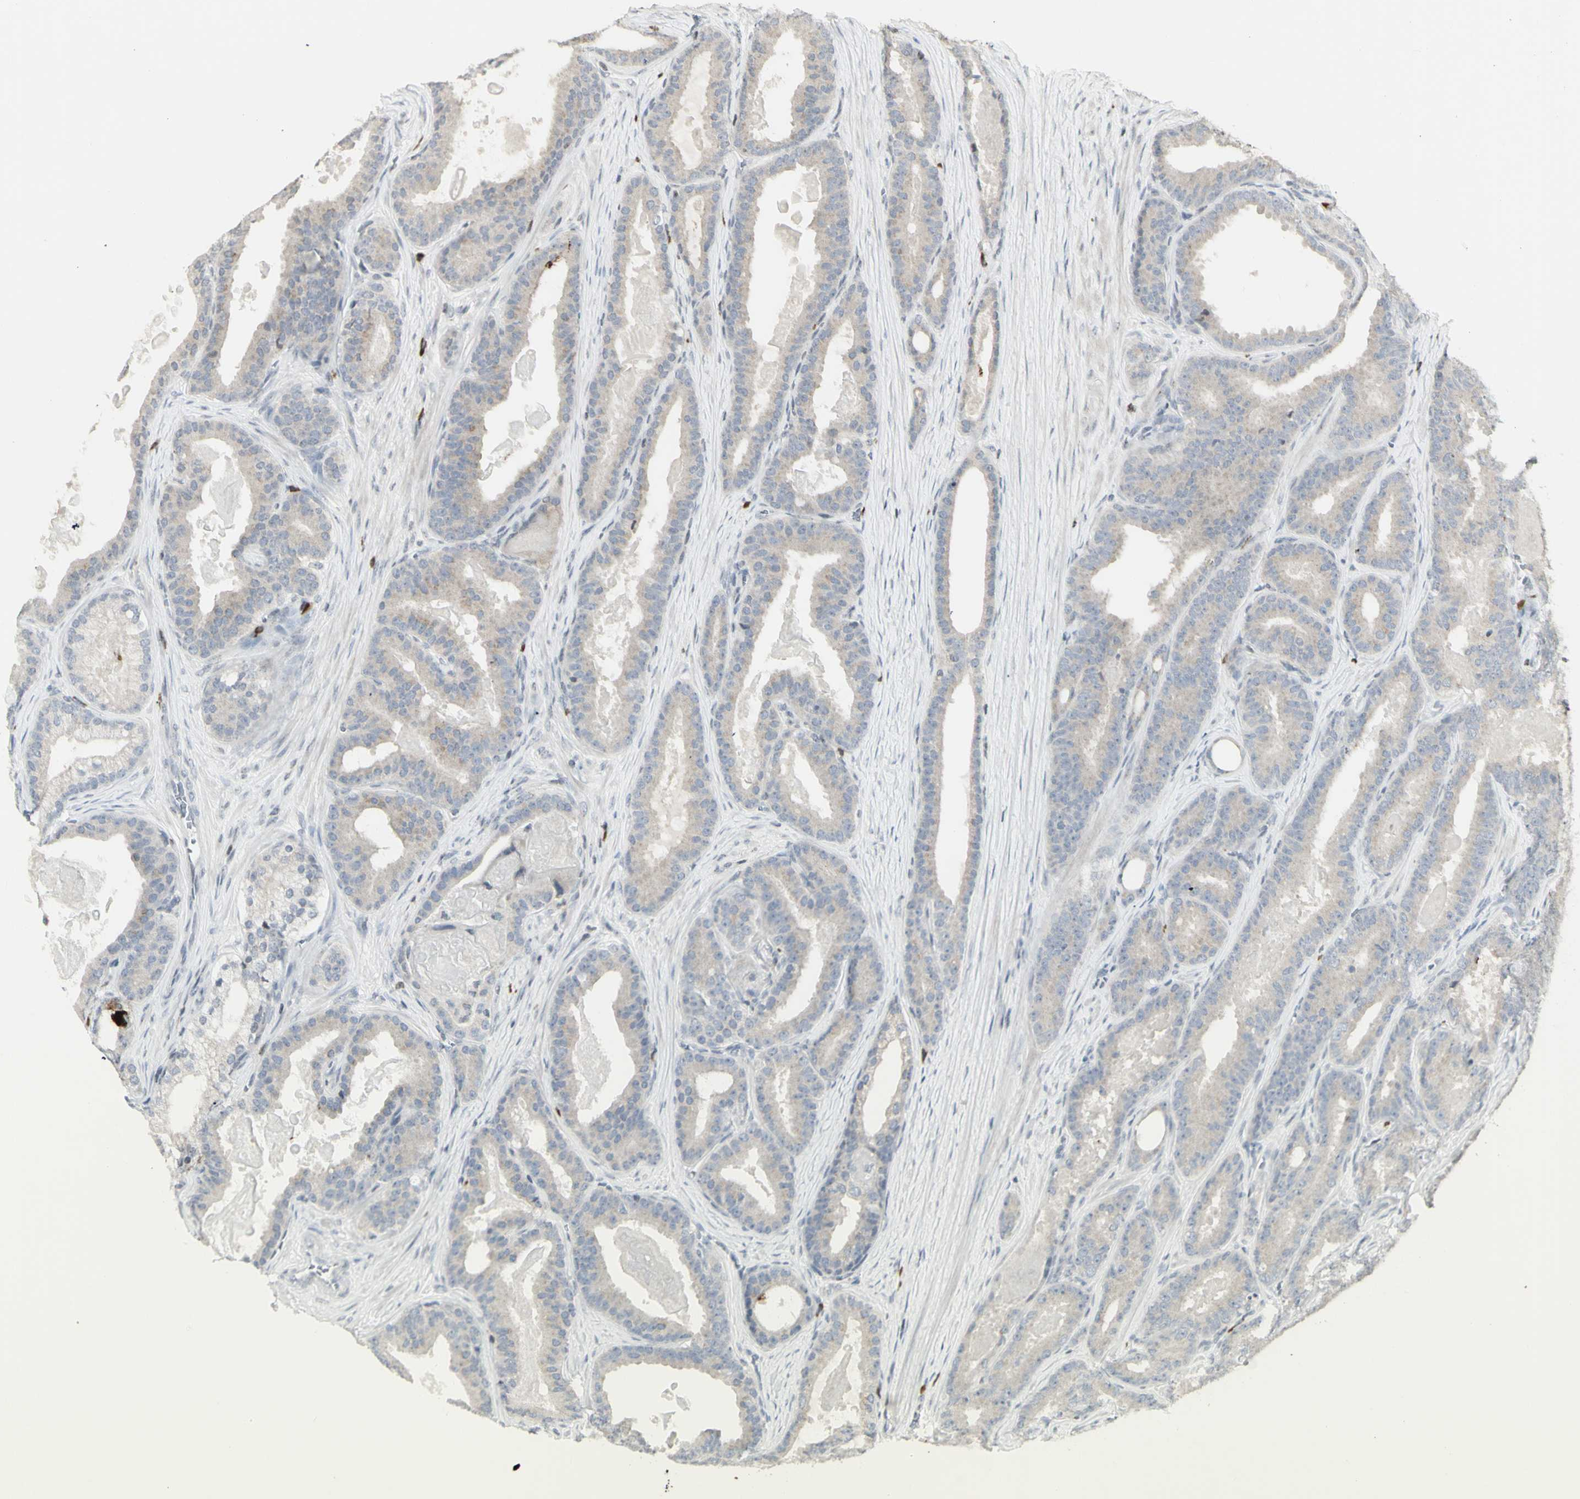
{"staining": {"intensity": "negative", "quantity": "none", "location": "none"}, "tissue": "prostate cancer", "cell_type": "Tumor cells", "image_type": "cancer", "snomed": [{"axis": "morphology", "description": "Adenocarcinoma, High grade"}, {"axis": "topography", "description": "Prostate"}], "caption": "DAB immunohistochemical staining of adenocarcinoma (high-grade) (prostate) displays no significant expression in tumor cells.", "gene": "MUC5AC", "patient": {"sex": "male", "age": 60}}